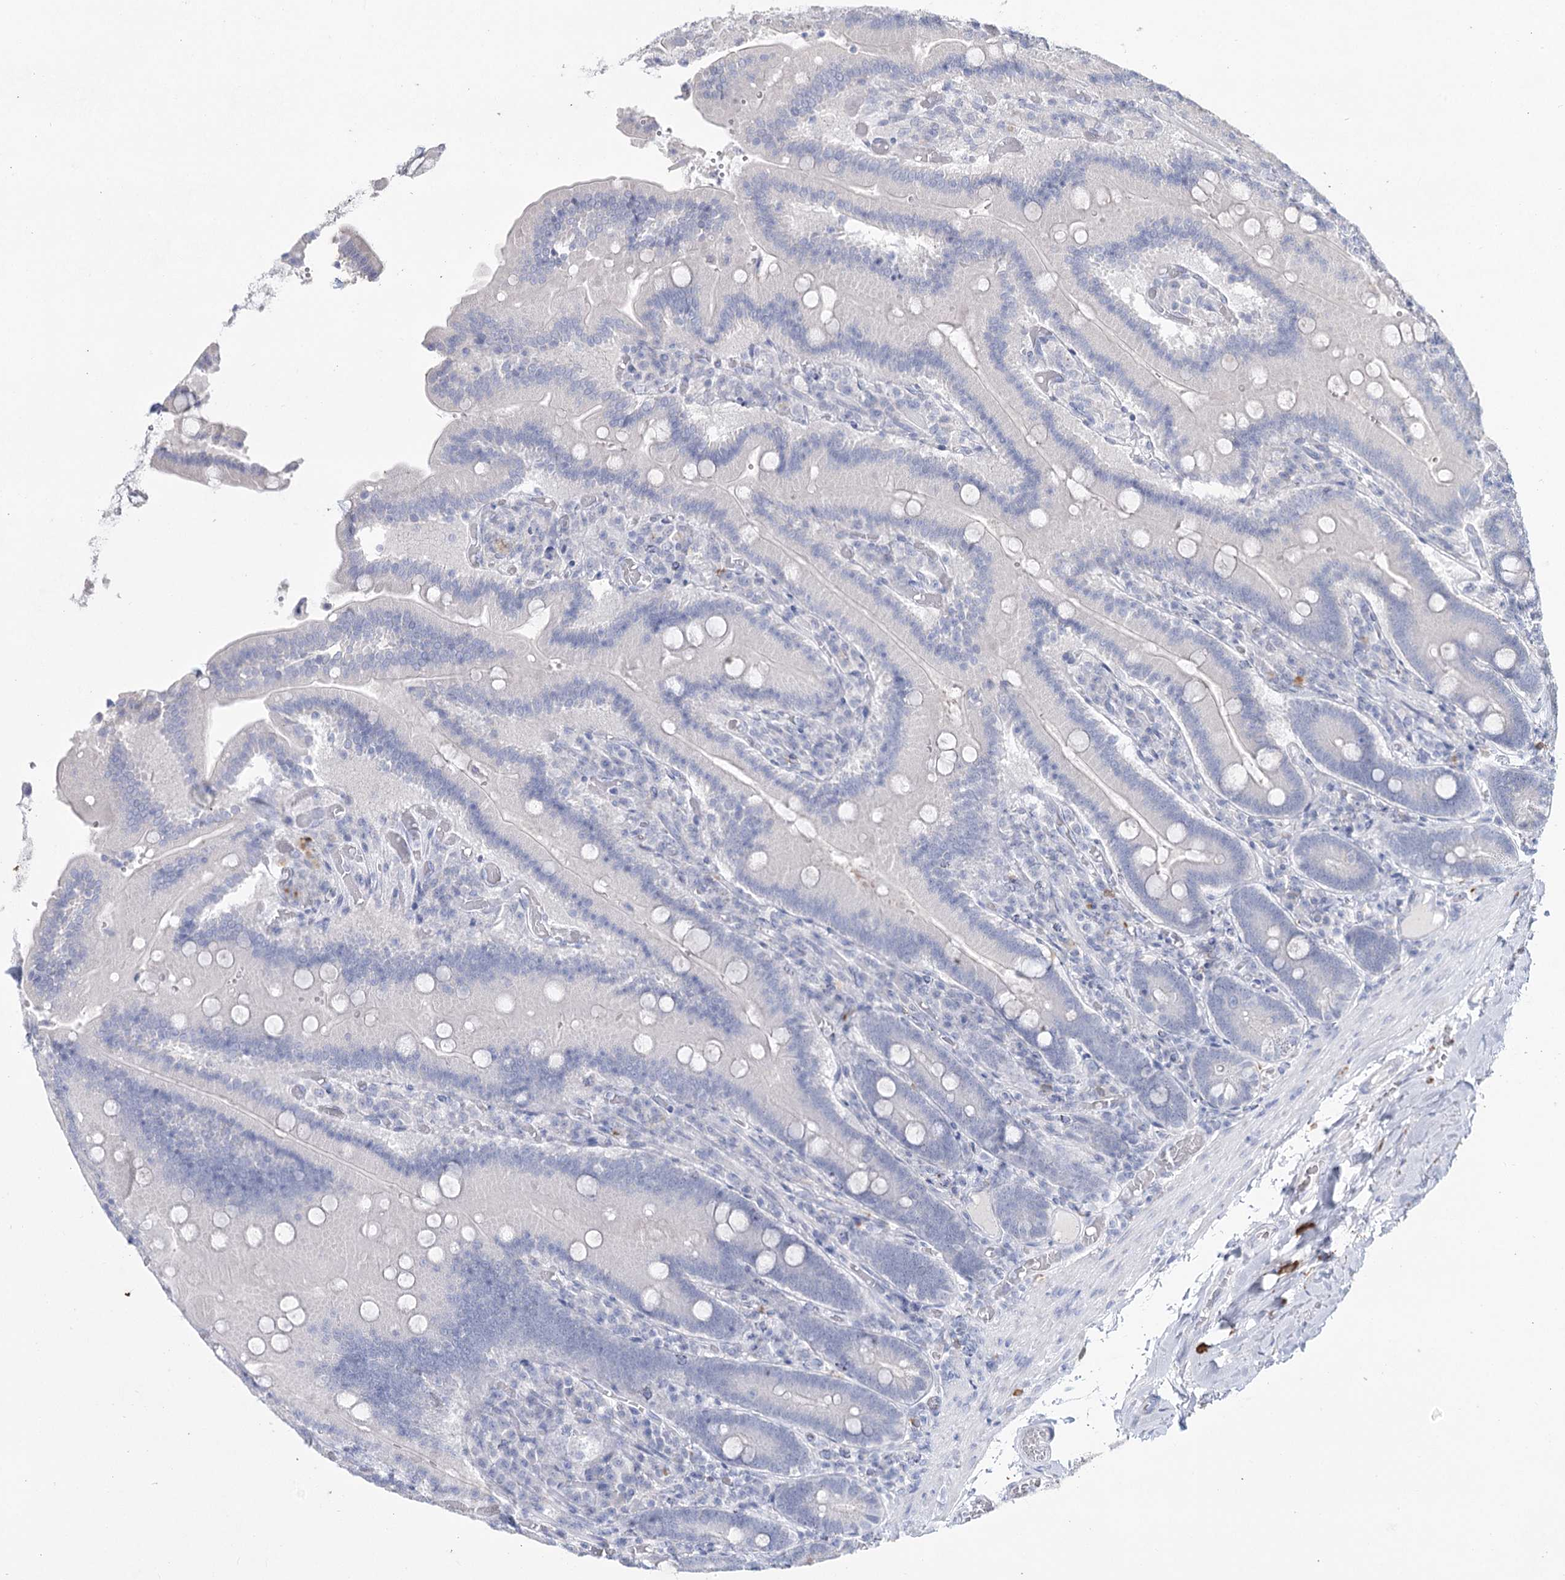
{"staining": {"intensity": "negative", "quantity": "none", "location": "none"}, "tissue": "duodenum", "cell_type": "Glandular cells", "image_type": "normal", "snomed": [{"axis": "morphology", "description": "Normal tissue, NOS"}, {"axis": "topography", "description": "Duodenum"}], "caption": "The histopathology image shows no significant positivity in glandular cells of duodenum. (Stains: DAB immunohistochemistry with hematoxylin counter stain, Microscopy: brightfield microscopy at high magnification).", "gene": "CCDC73", "patient": {"sex": "female", "age": 62}}